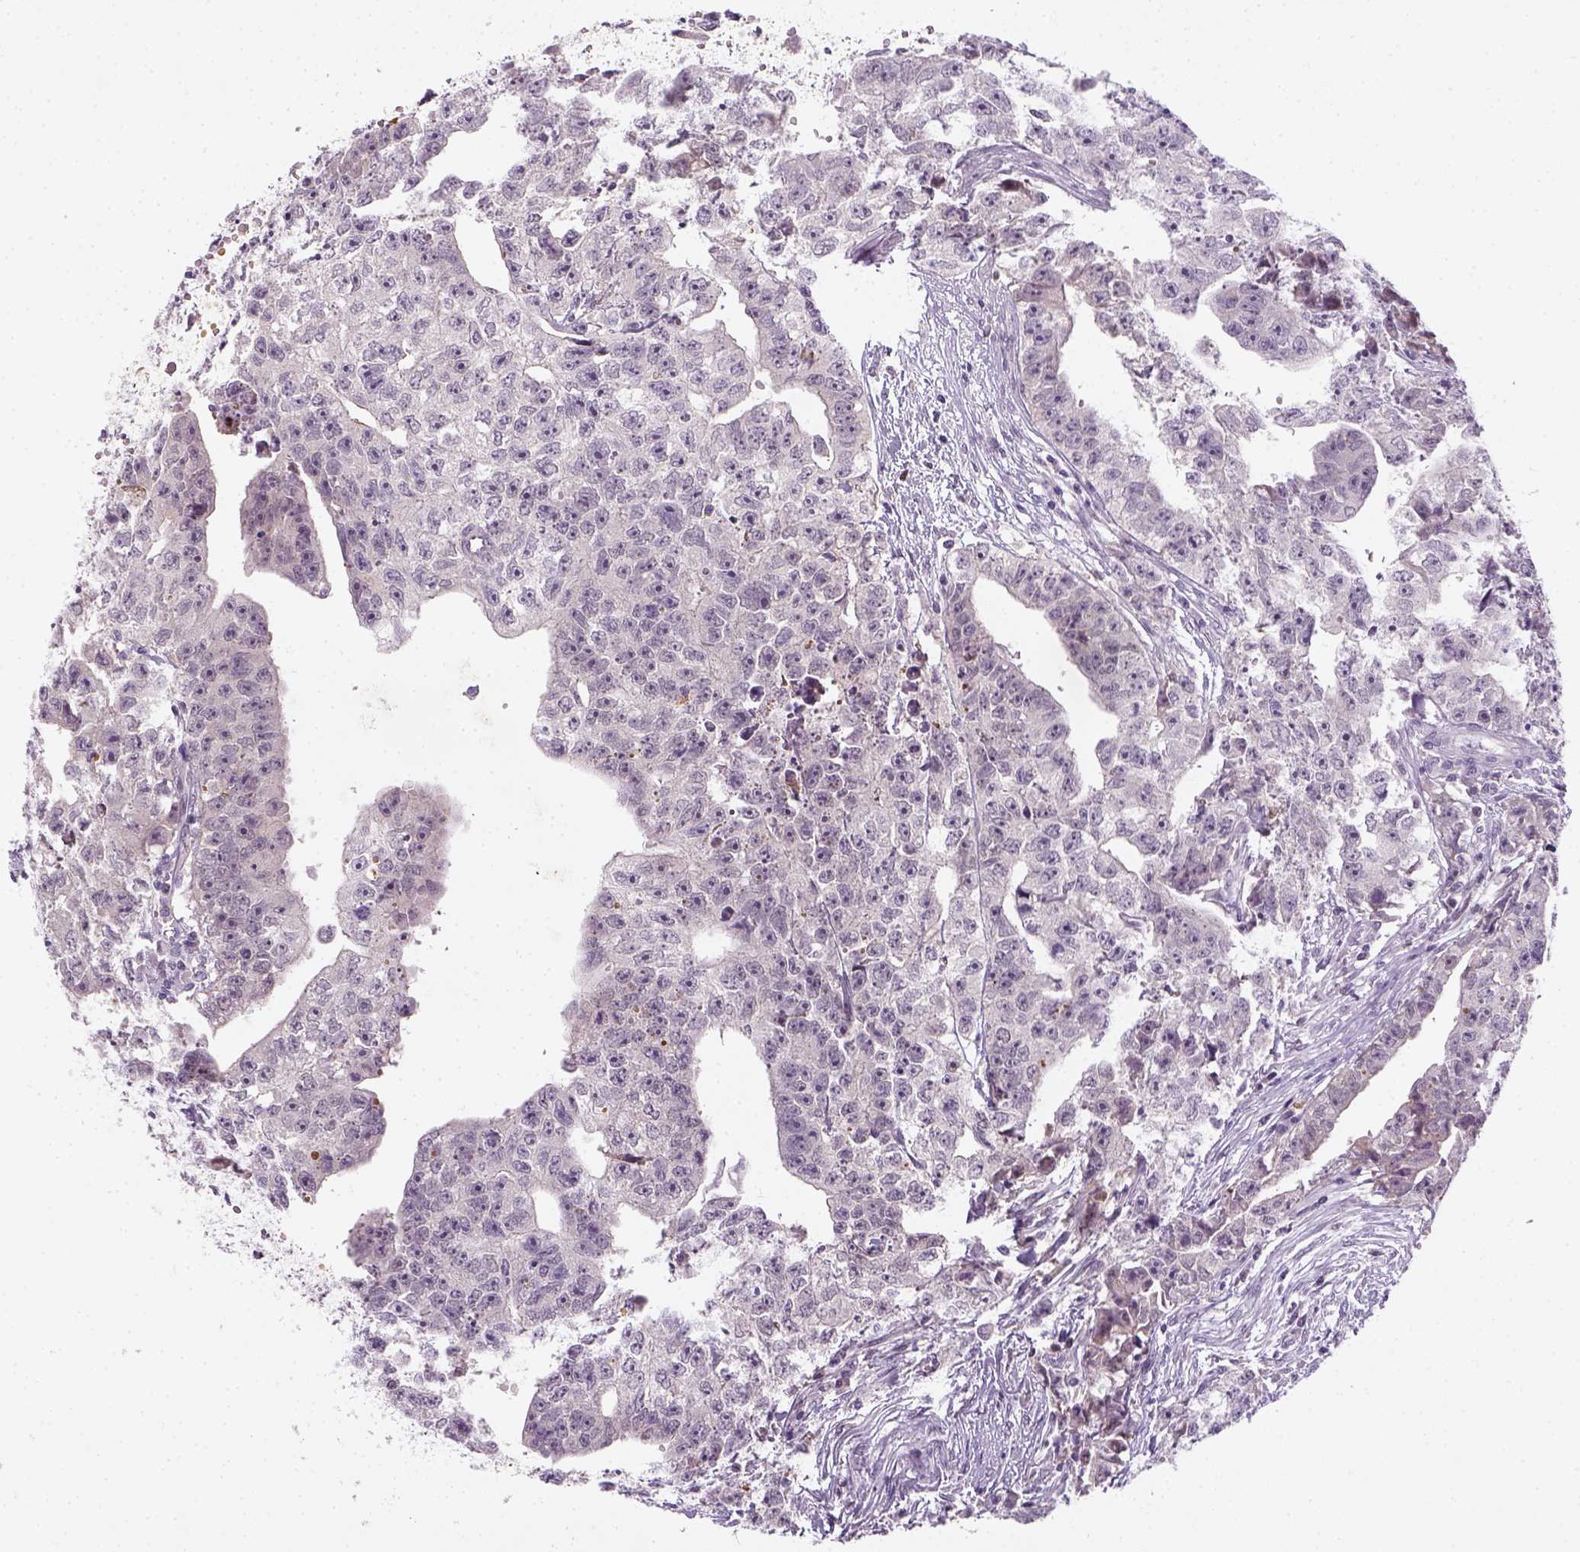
{"staining": {"intensity": "negative", "quantity": "none", "location": "none"}, "tissue": "testis cancer", "cell_type": "Tumor cells", "image_type": "cancer", "snomed": [{"axis": "morphology", "description": "Carcinoma, Embryonal, NOS"}, {"axis": "morphology", "description": "Teratoma, malignant, NOS"}, {"axis": "topography", "description": "Testis"}], "caption": "This micrograph is of testis cancer (embryonal carcinoma) stained with immunohistochemistry to label a protein in brown with the nuclei are counter-stained blue. There is no expression in tumor cells. Nuclei are stained in blue.", "gene": "MAGEB3", "patient": {"sex": "male", "age": 24}}